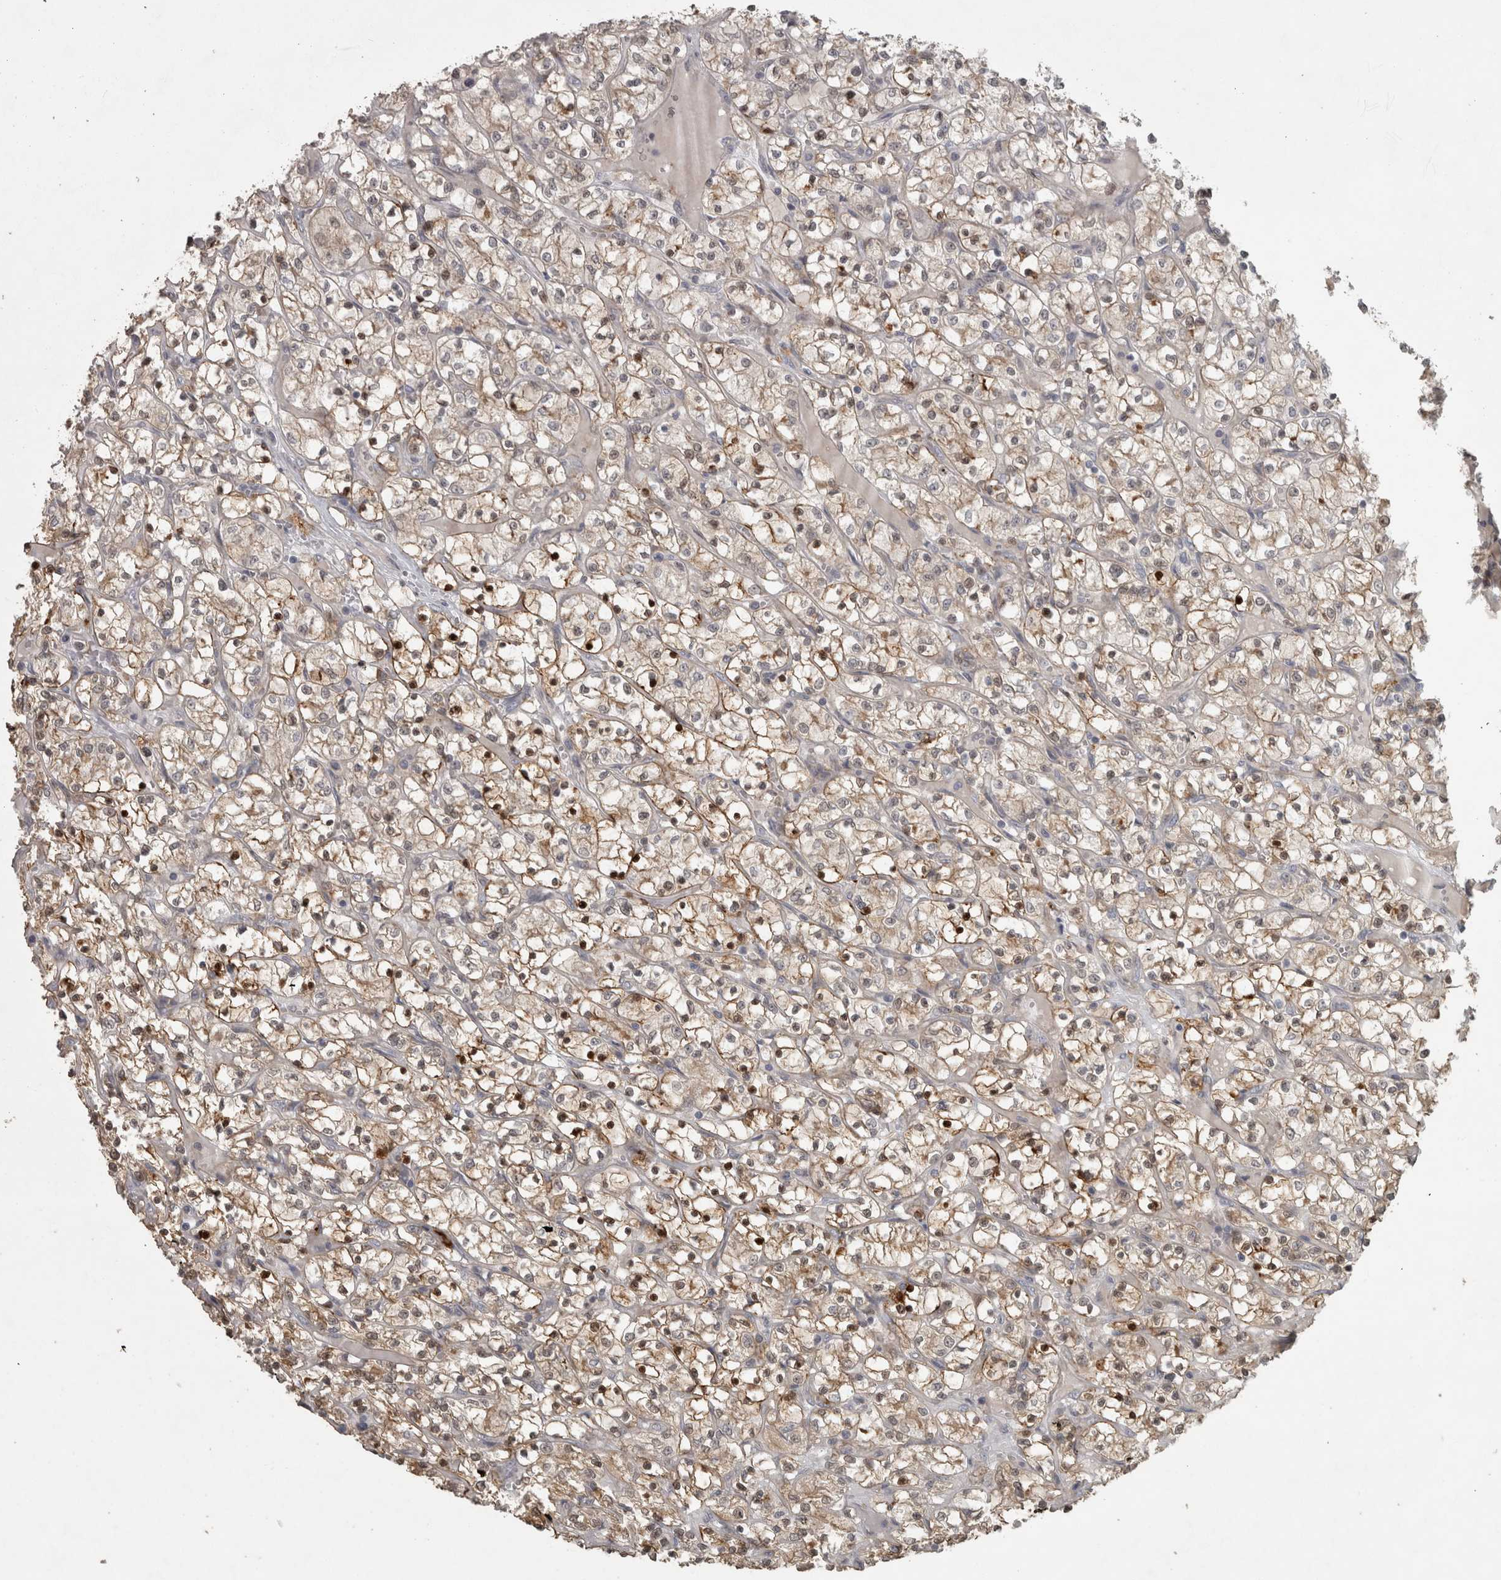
{"staining": {"intensity": "strong", "quantity": "<25%", "location": "cytoplasmic/membranous,nuclear"}, "tissue": "renal cancer", "cell_type": "Tumor cells", "image_type": "cancer", "snomed": [{"axis": "morphology", "description": "Adenocarcinoma, NOS"}, {"axis": "topography", "description": "Kidney"}], "caption": "Immunohistochemical staining of renal adenocarcinoma exhibits strong cytoplasmic/membranous and nuclear protein staining in about <25% of tumor cells.", "gene": "SLCO5A1", "patient": {"sex": "female", "age": 69}}